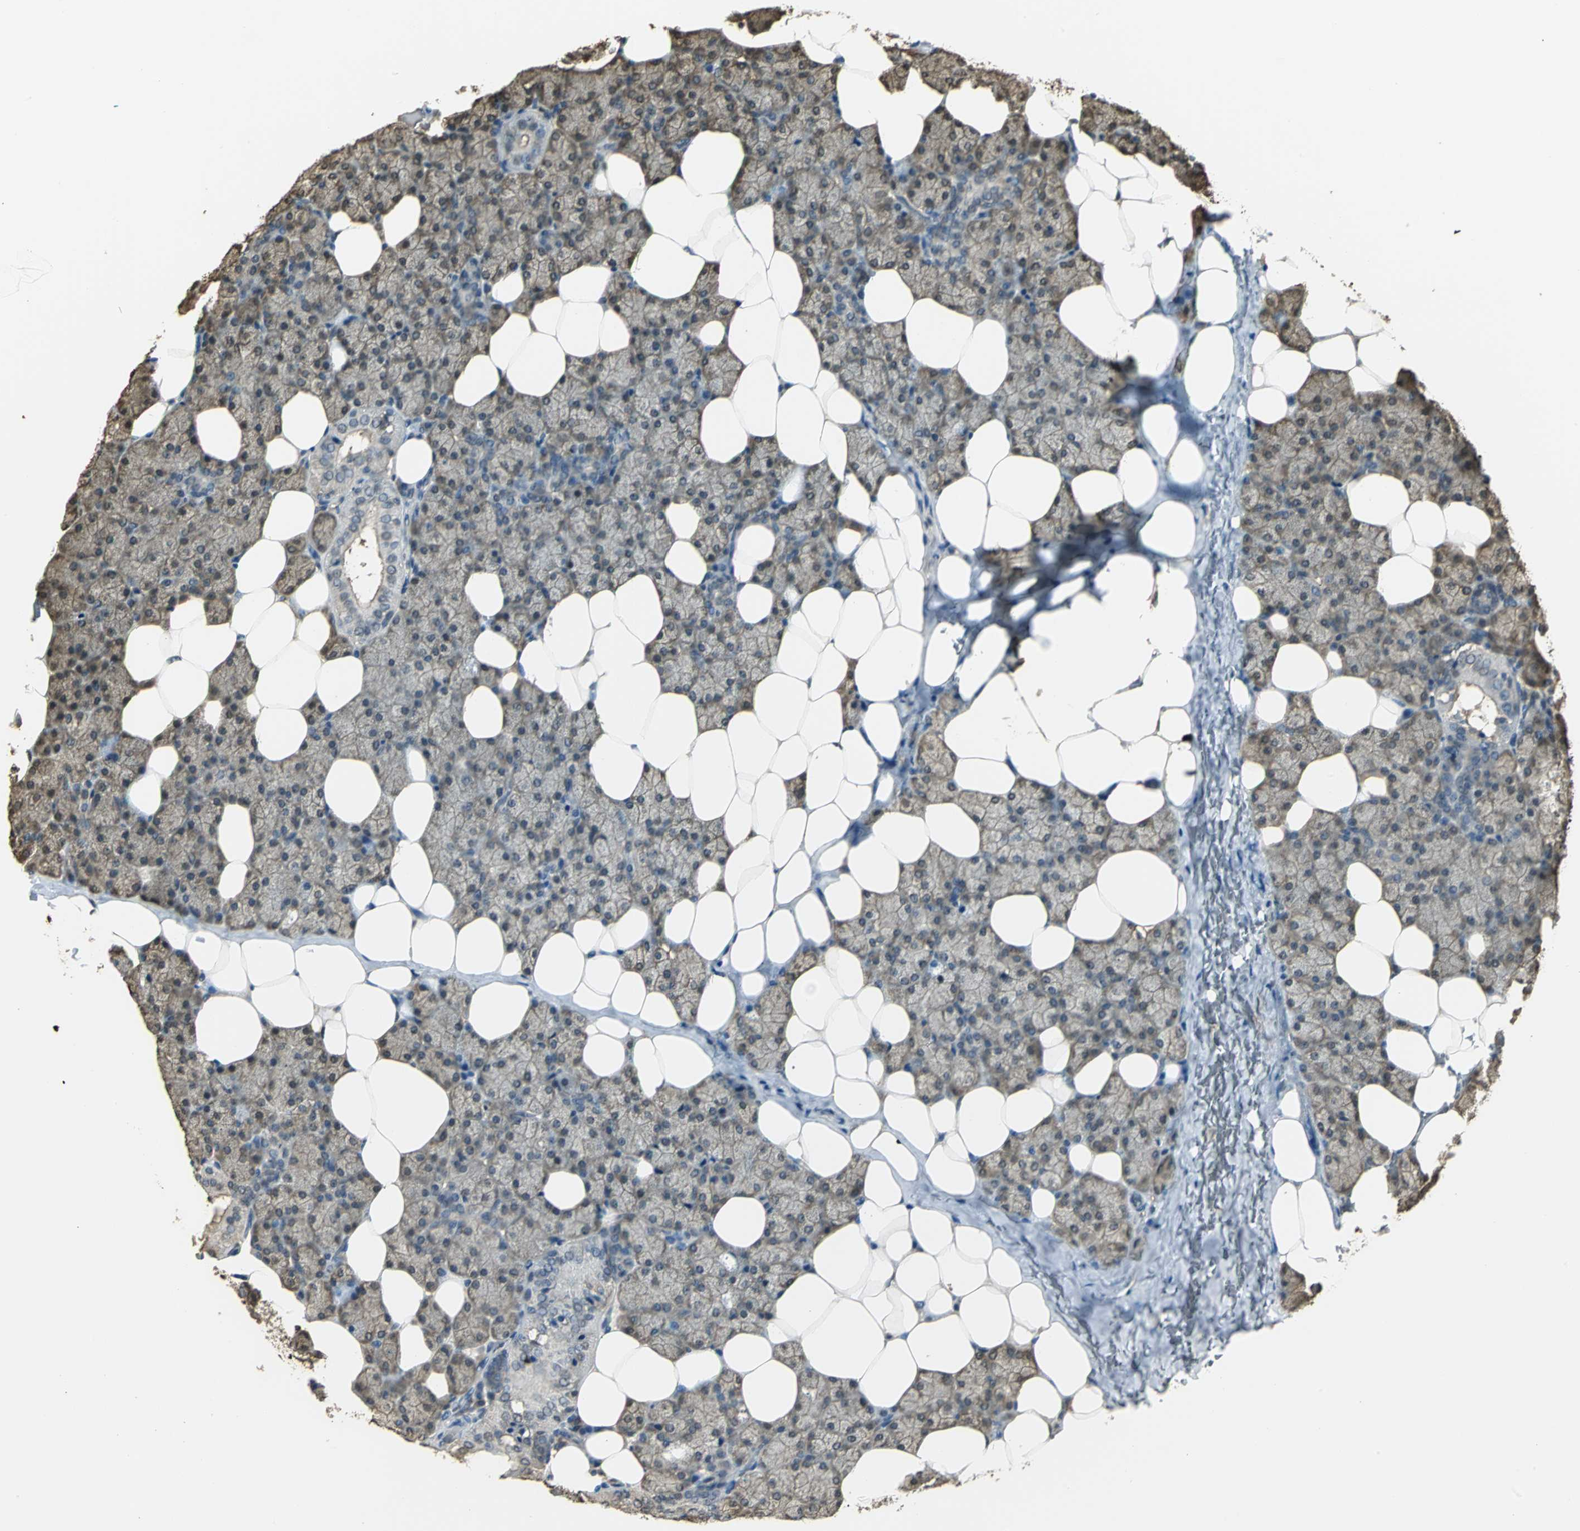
{"staining": {"intensity": "moderate", "quantity": ">75%", "location": "cytoplasmic/membranous,nuclear"}, "tissue": "salivary gland", "cell_type": "Glandular cells", "image_type": "normal", "snomed": [{"axis": "morphology", "description": "Normal tissue, NOS"}, {"axis": "topography", "description": "Lymph node"}, {"axis": "topography", "description": "Salivary gland"}], "caption": "Glandular cells reveal medium levels of moderate cytoplasmic/membranous,nuclear staining in approximately >75% of cells in normal salivary gland. The staining was performed using DAB to visualize the protein expression in brown, while the nuclei were stained in blue with hematoxylin (Magnification: 20x).", "gene": "PARK7", "patient": {"sex": "male", "age": 8}}